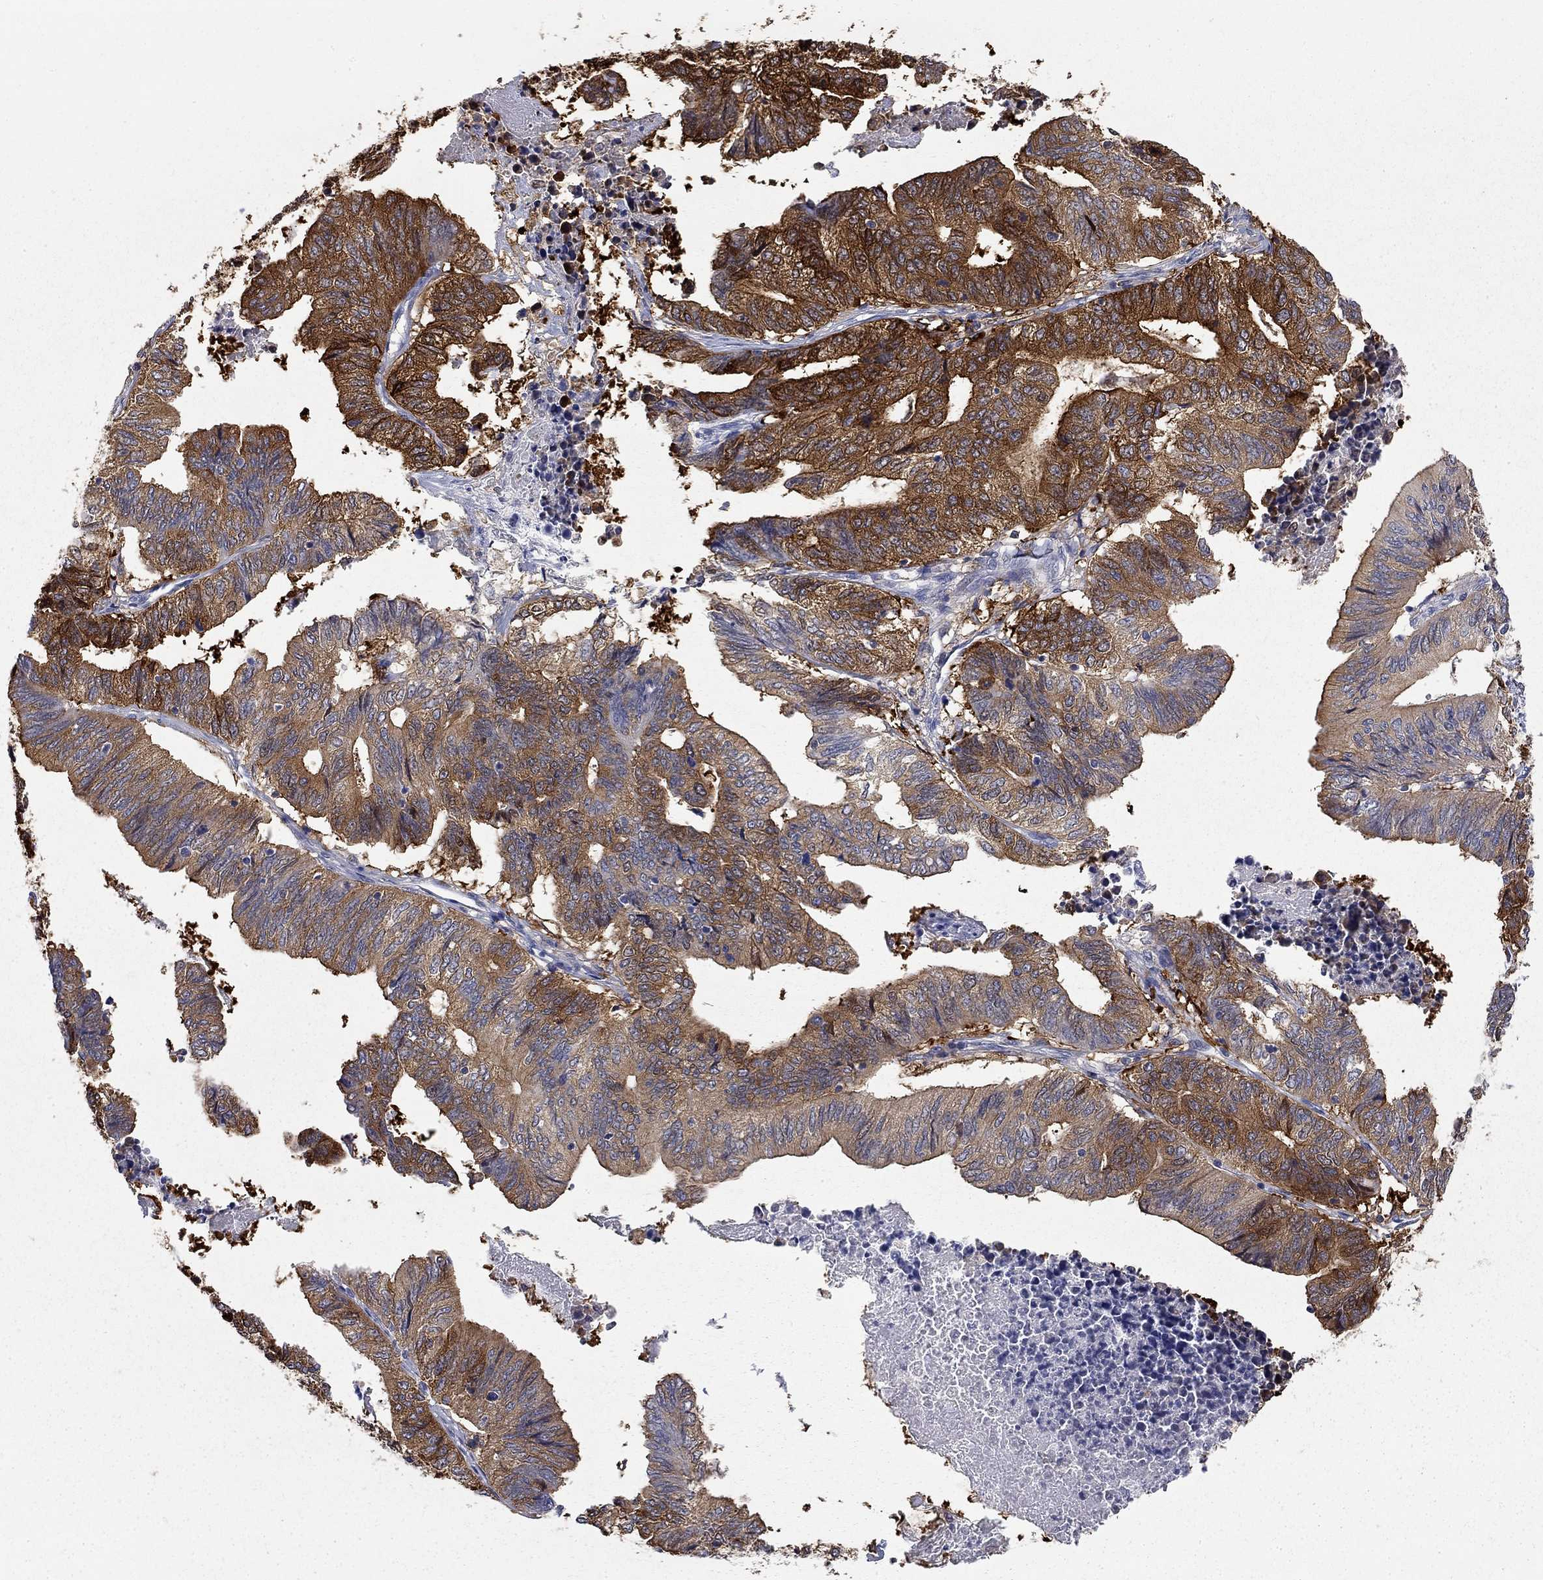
{"staining": {"intensity": "strong", "quantity": ">75%", "location": "cytoplasmic/membranous"}, "tissue": "stomach cancer", "cell_type": "Tumor cells", "image_type": "cancer", "snomed": [{"axis": "morphology", "description": "Adenocarcinoma, NOS"}, {"axis": "topography", "description": "Stomach, upper"}], "caption": "Immunohistochemical staining of adenocarcinoma (stomach) shows high levels of strong cytoplasmic/membranous positivity in about >75% of tumor cells. Ihc stains the protein in brown and the nuclei are stained blue.", "gene": "GALNT8", "patient": {"sex": "female", "age": 67}}